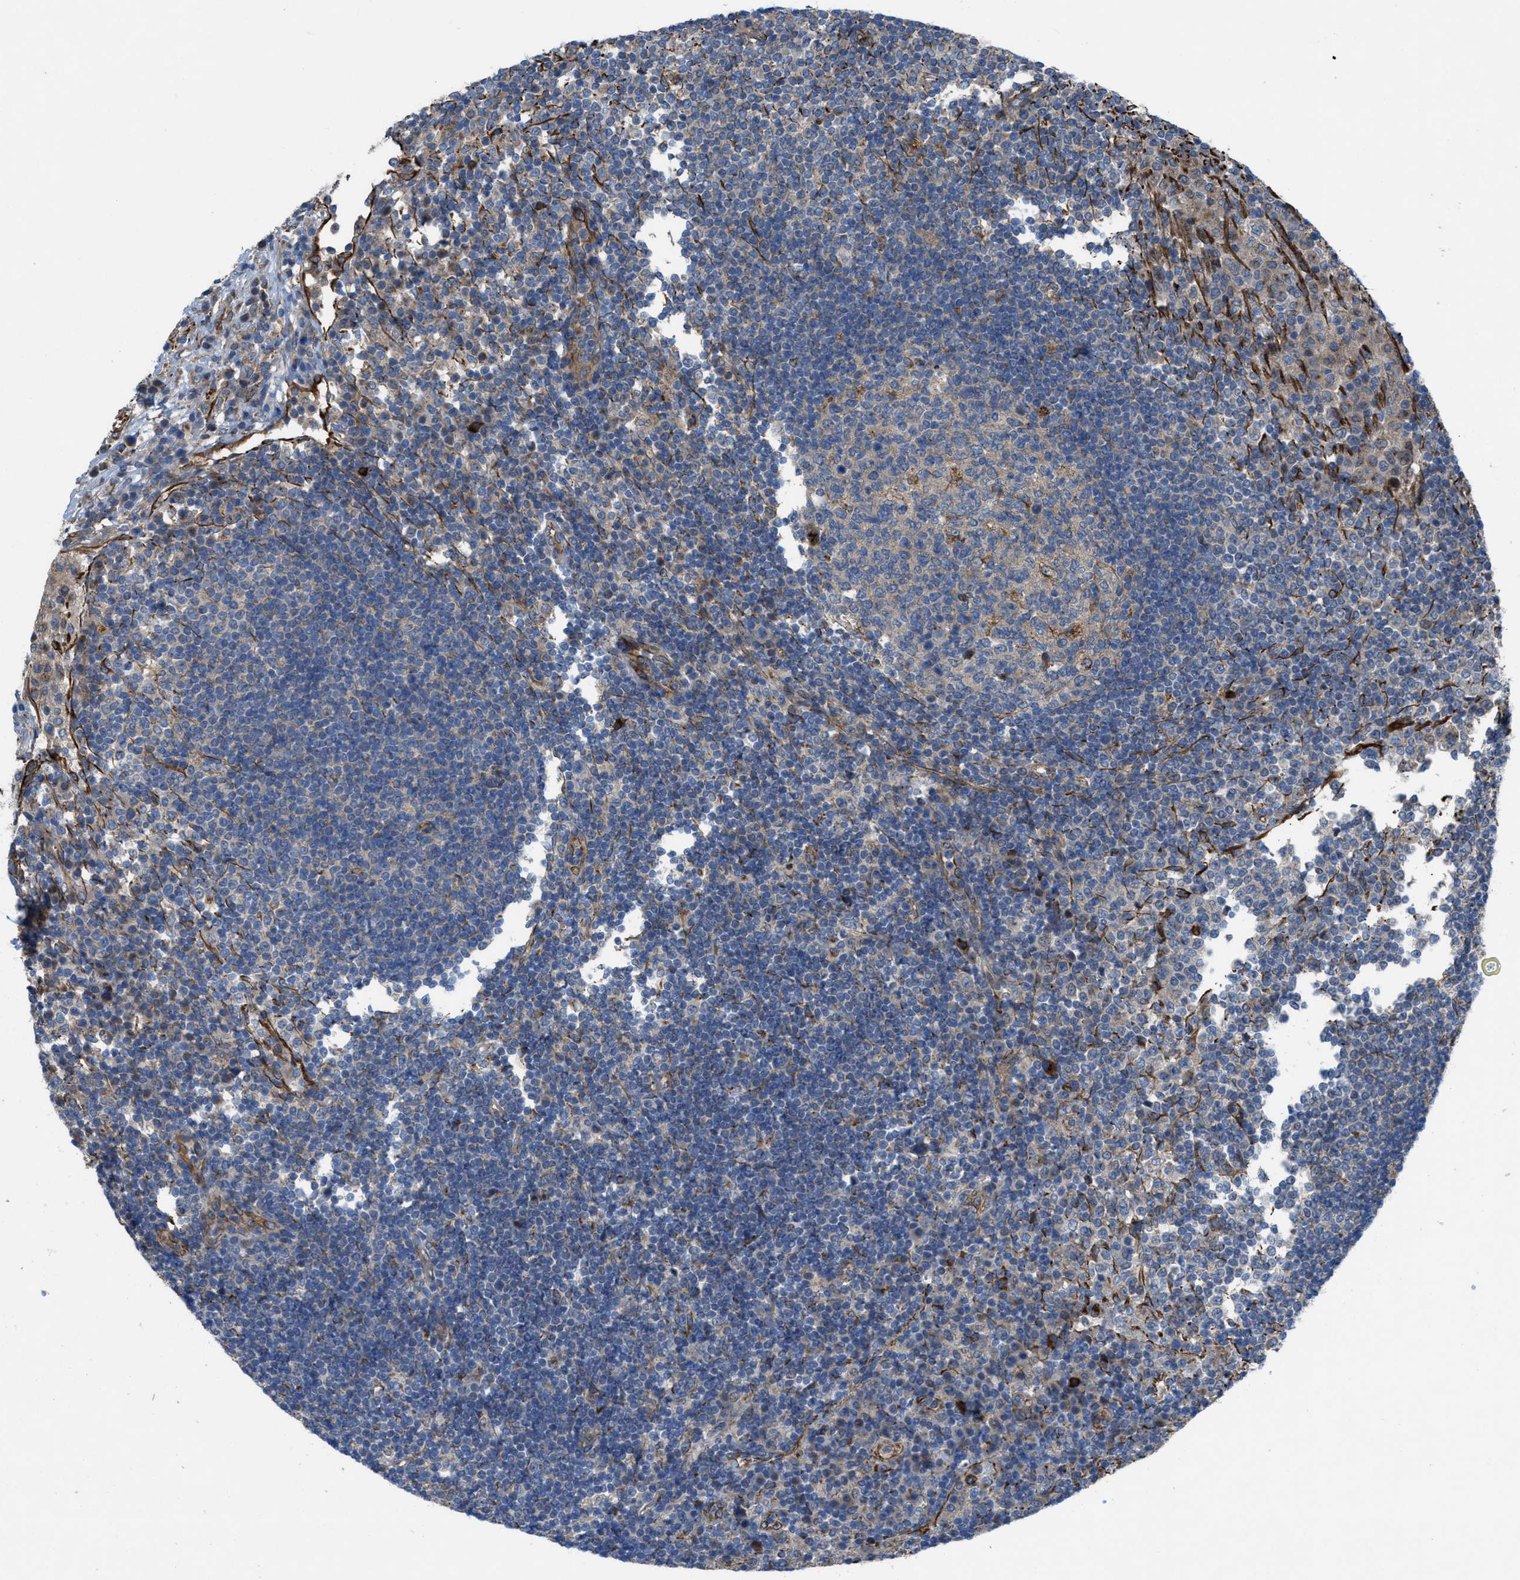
{"staining": {"intensity": "weak", "quantity": "<25%", "location": "cytoplasmic/membranous"}, "tissue": "lymph node", "cell_type": "Germinal center cells", "image_type": "normal", "snomed": [{"axis": "morphology", "description": "Normal tissue, NOS"}, {"axis": "topography", "description": "Lymph node"}], "caption": "Lymph node was stained to show a protein in brown. There is no significant positivity in germinal center cells. The staining is performed using DAB (3,3'-diaminobenzidine) brown chromogen with nuclei counter-stained in using hematoxylin.", "gene": "SLC6A9", "patient": {"sex": "female", "age": 53}}